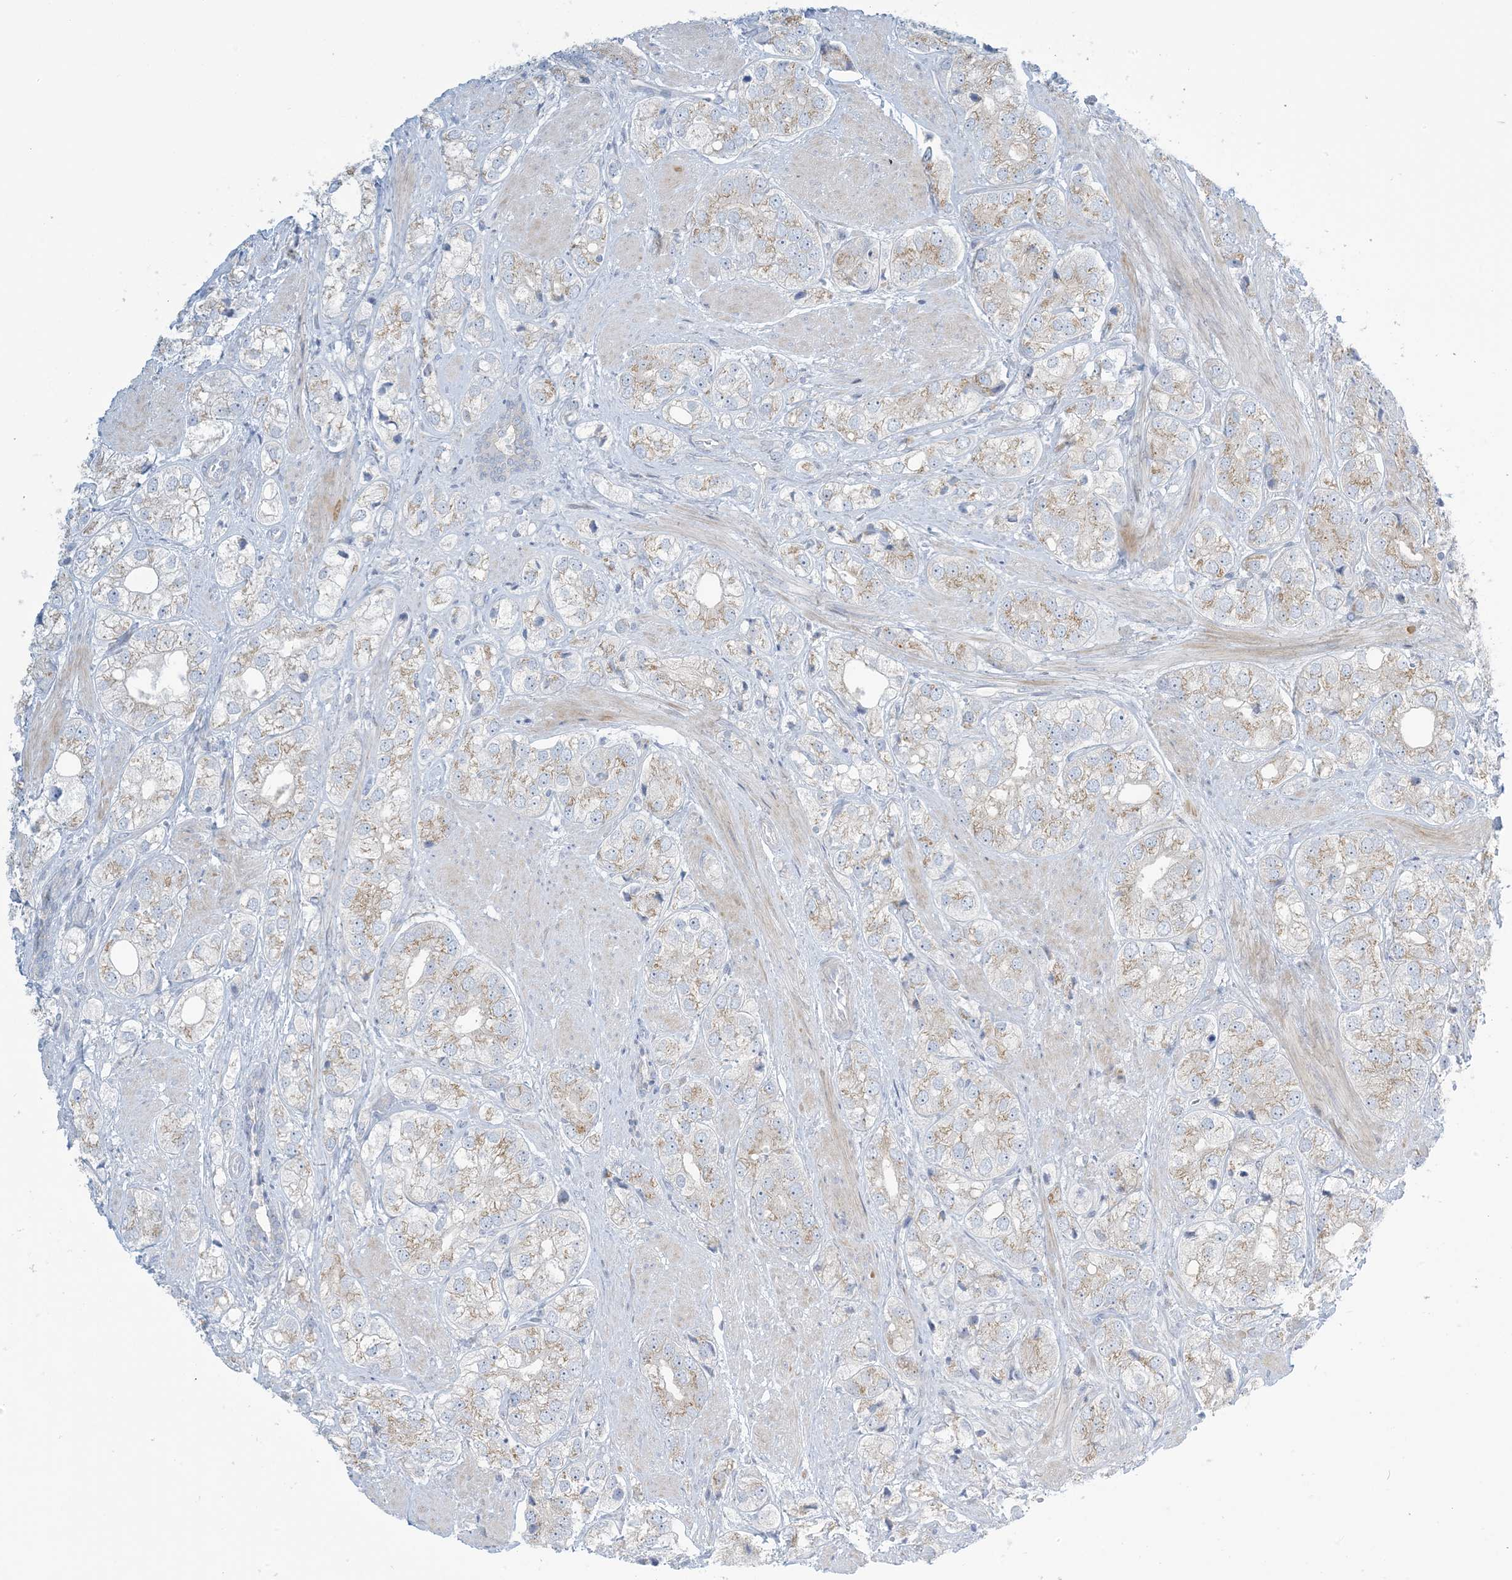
{"staining": {"intensity": "moderate", "quantity": ">75%", "location": "cytoplasmic/membranous"}, "tissue": "prostate cancer", "cell_type": "Tumor cells", "image_type": "cancer", "snomed": [{"axis": "morphology", "description": "Adenocarcinoma, High grade"}, {"axis": "topography", "description": "Prostate"}], "caption": "Protein staining of high-grade adenocarcinoma (prostate) tissue exhibits moderate cytoplasmic/membranous positivity in about >75% of tumor cells.", "gene": "AFTPH", "patient": {"sex": "male", "age": 50}}